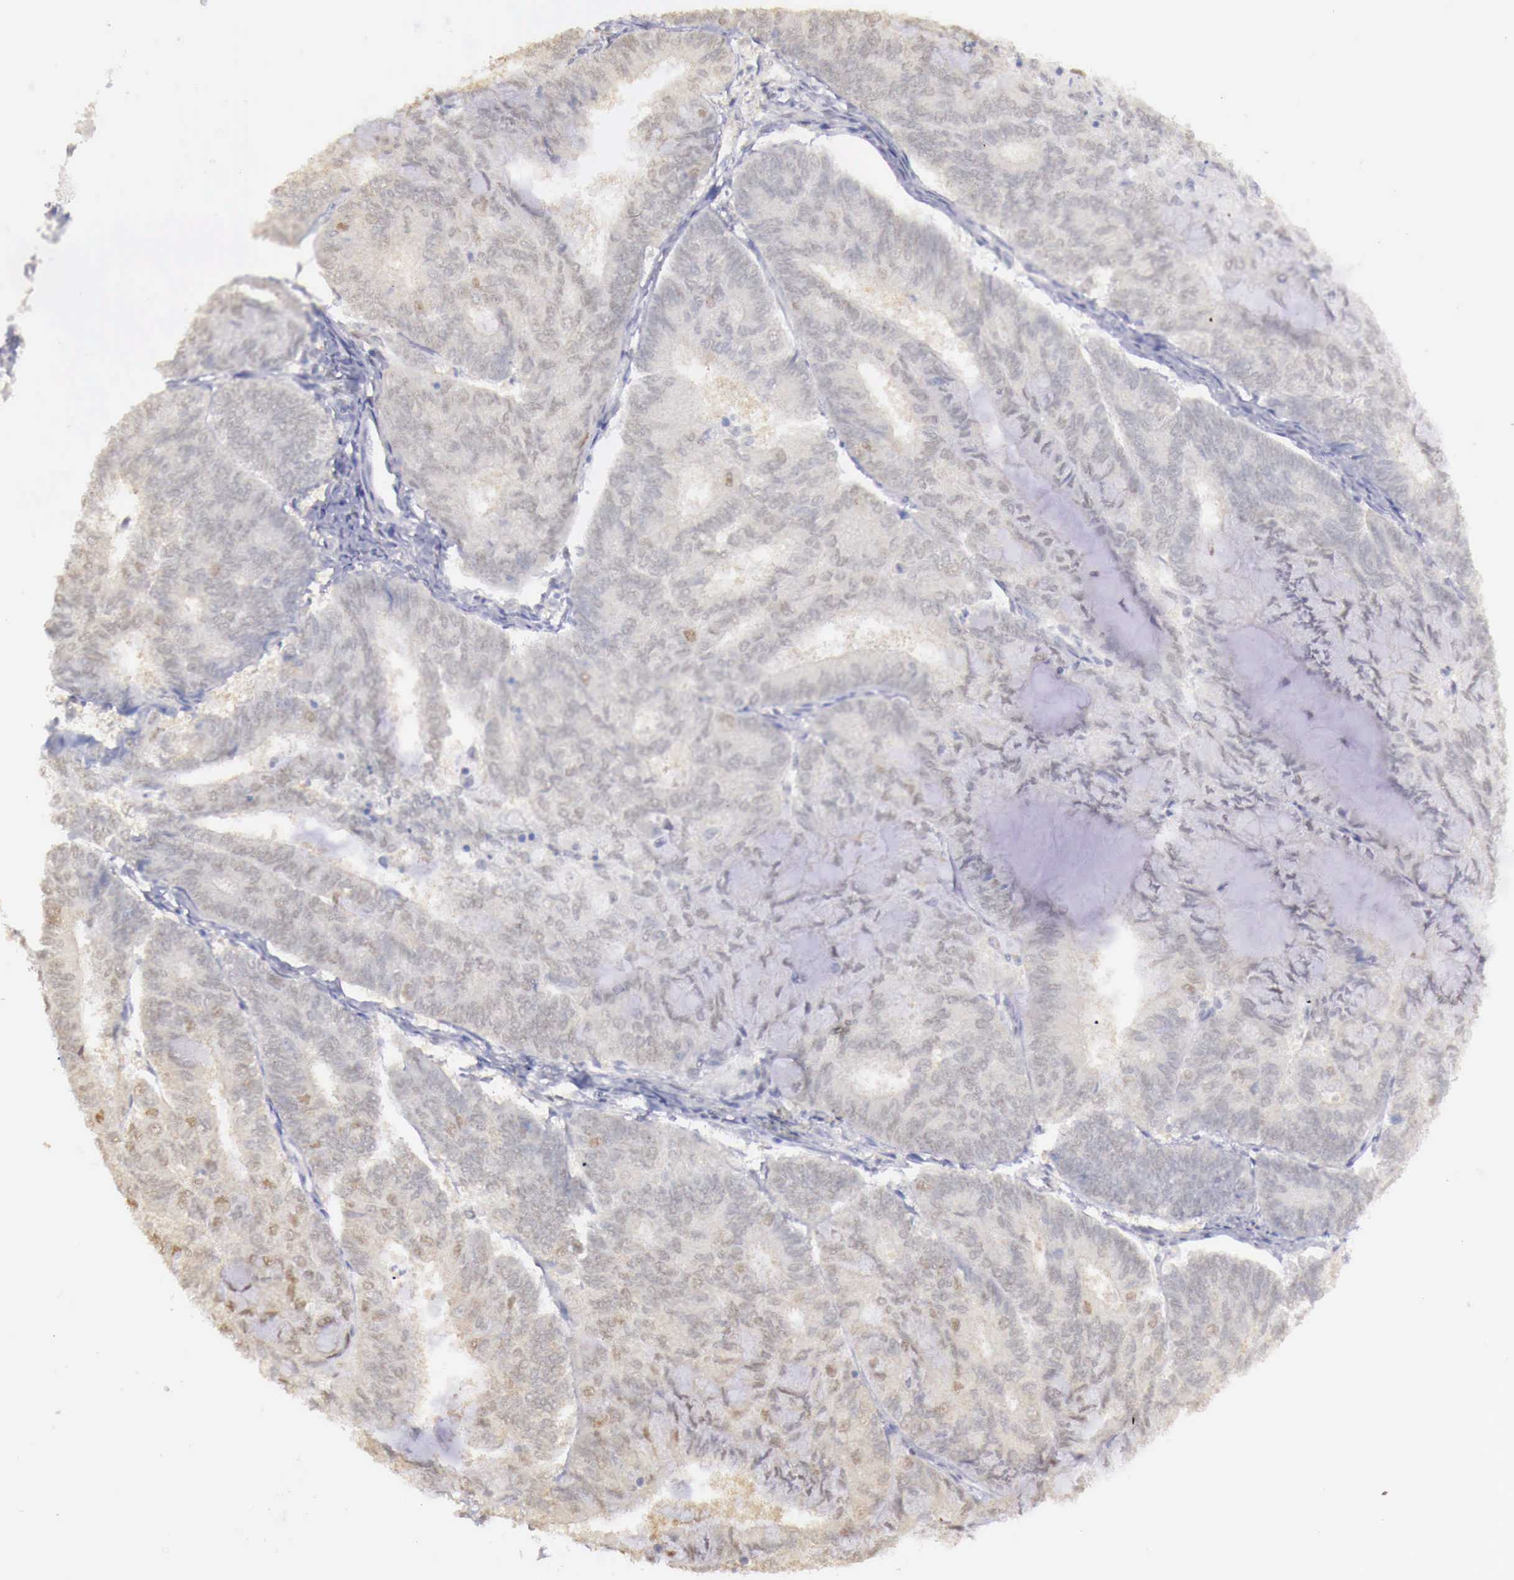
{"staining": {"intensity": "weak", "quantity": "<25%", "location": "nuclear"}, "tissue": "endometrial cancer", "cell_type": "Tumor cells", "image_type": "cancer", "snomed": [{"axis": "morphology", "description": "Adenocarcinoma, NOS"}, {"axis": "topography", "description": "Endometrium"}], "caption": "Human adenocarcinoma (endometrial) stained for a protein using immunohistochemistry (IHC) shows no staining in tumor cells.", "gene": "UBA1", "patient": {"sex": "female", "age": 59}}